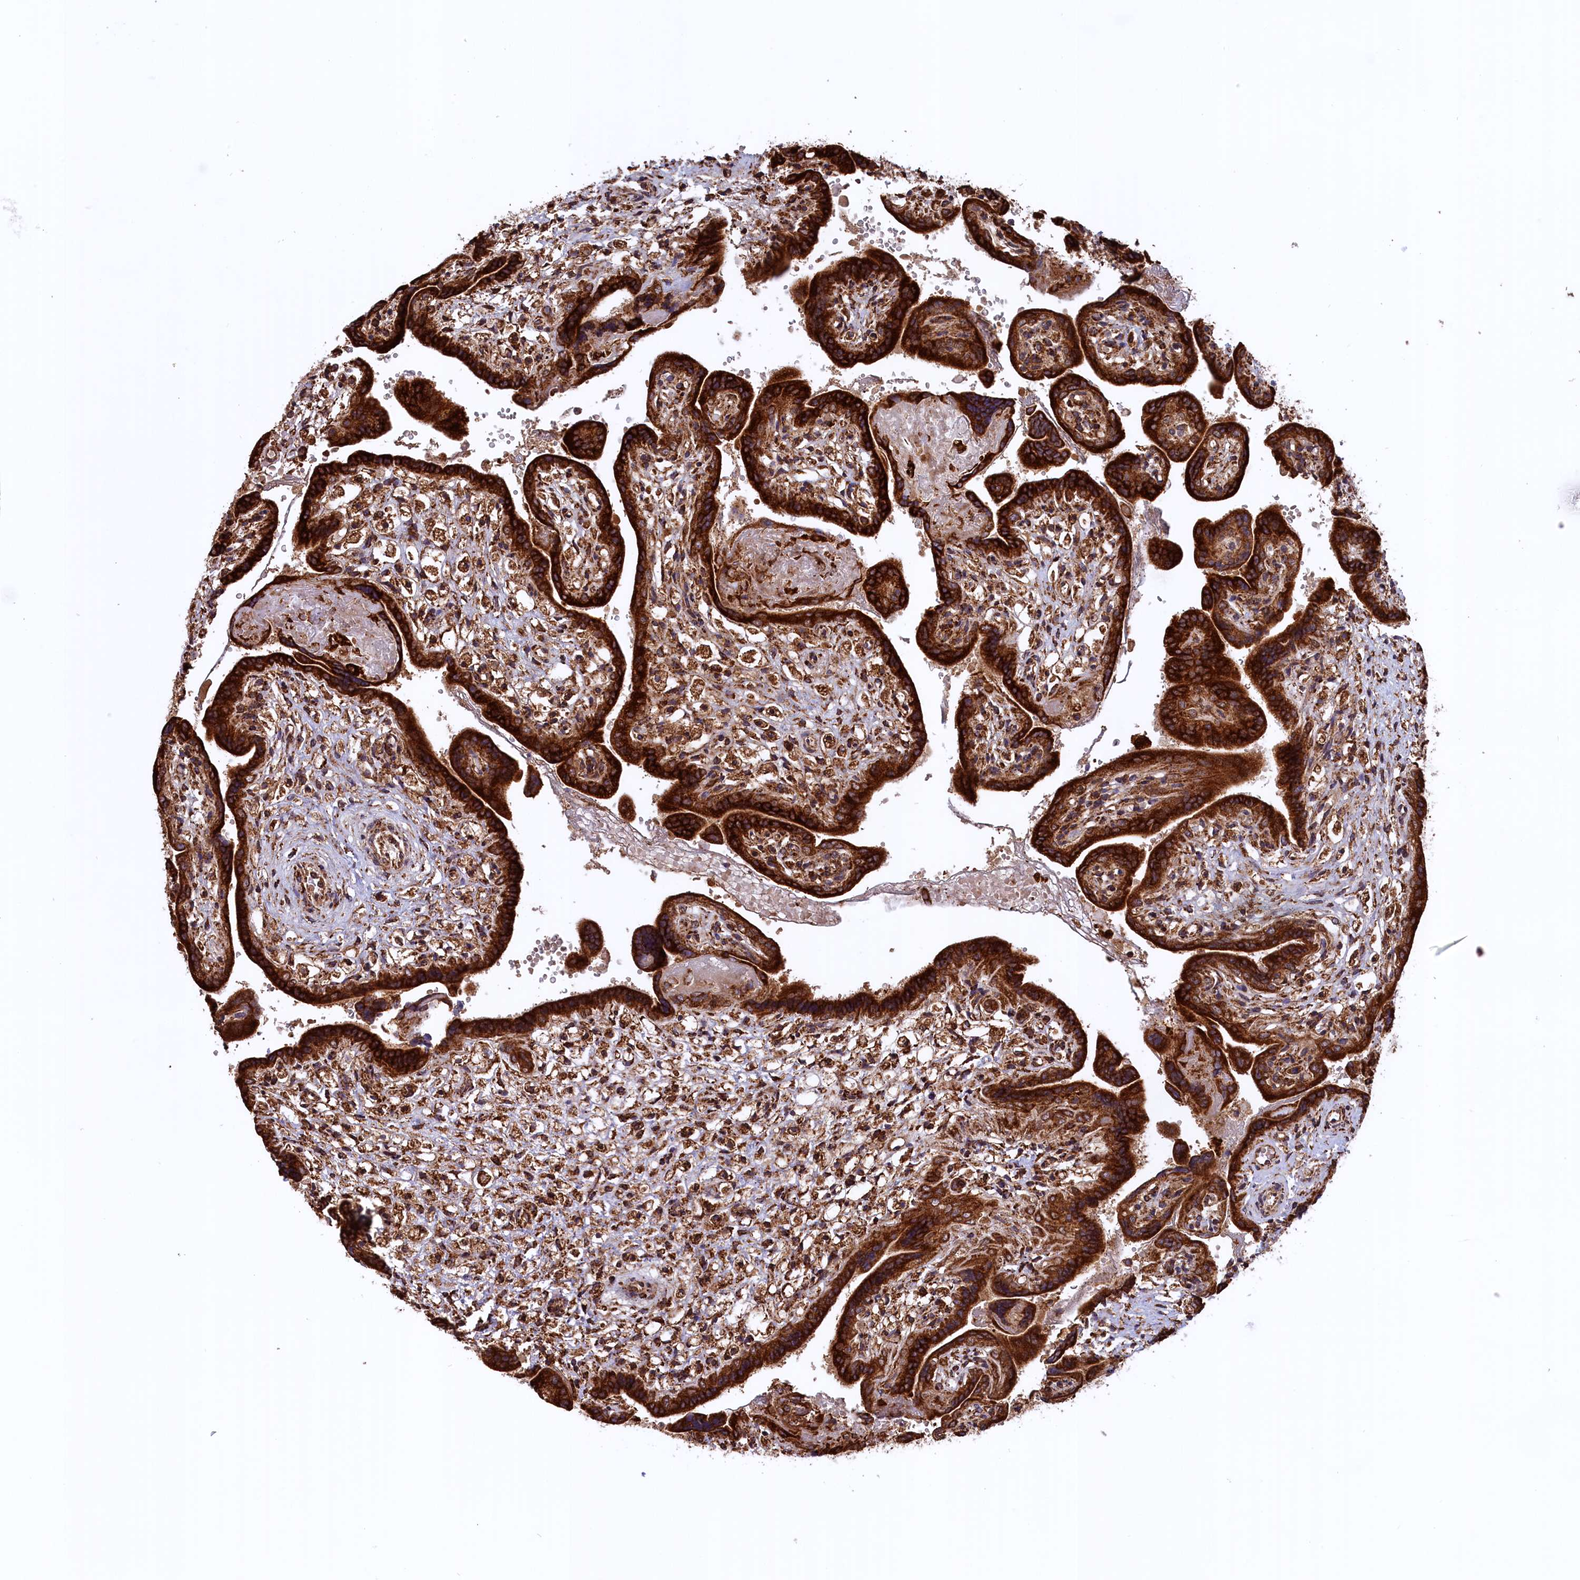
{"staining": {"intensity": "strong", "quantity": ">75%", "location": "cytoplasmic/membranous"}, "tissue": "placenta", "cell_type": "Trophoblastic cells", "image_type": "normal", "snomed": [{"axis": "morphology", "description": "Normal tissue, NOS"}, {"axis": "topography", "description": "Placenta"}], "caption": "This photomicrograph shows unremarkable placenta stained with IHC to label a protein in brown. The cytoplasmic/membranous of trophoblastic cells show strong positivity for the protein. Nuclei are counter-stained blue.", "gene": "PLA2G4C", "patient": {"sex": "female", "age": 37}}